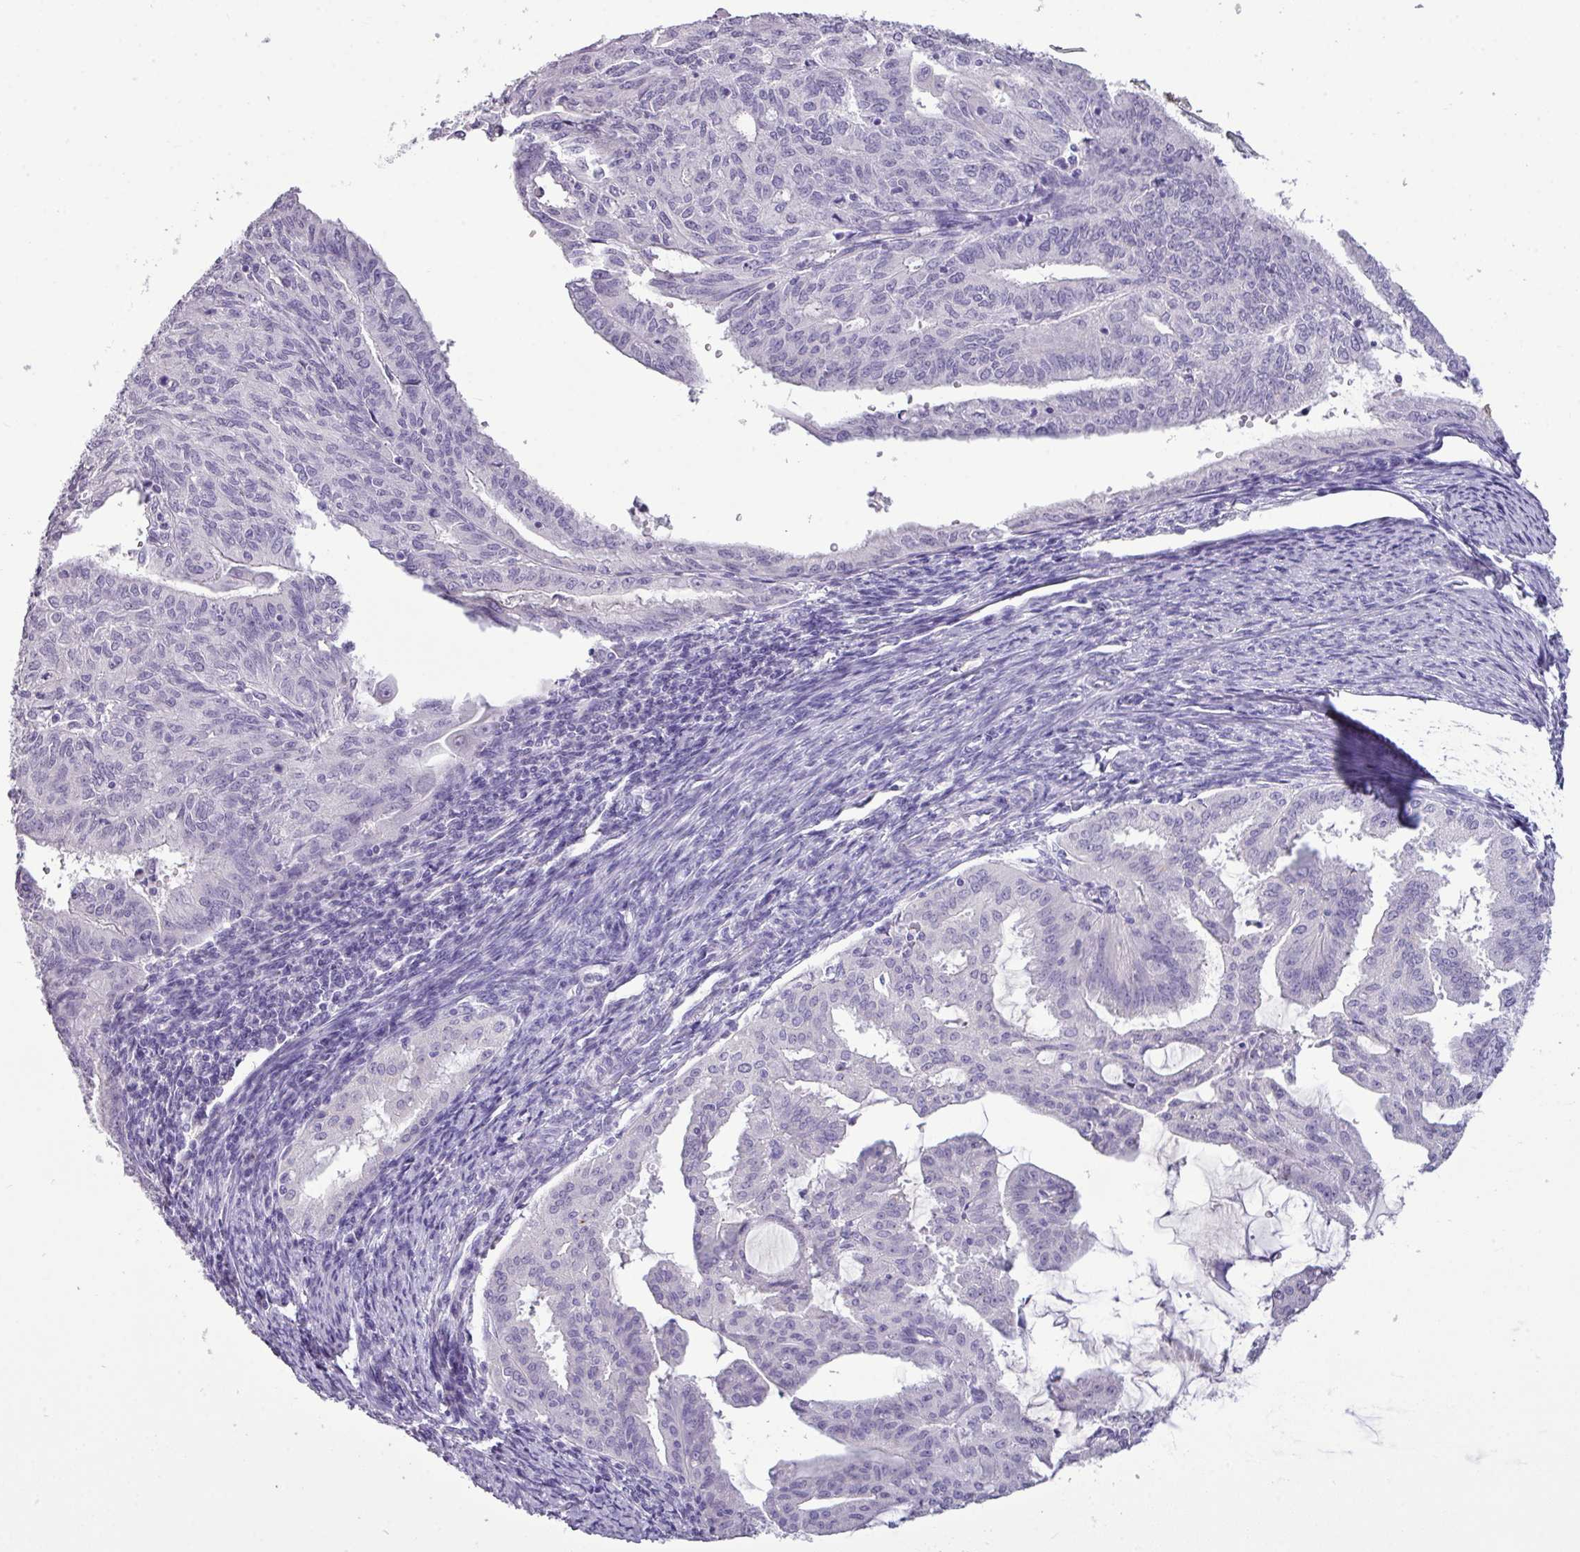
{"staining": {"intensity": "negative", "quantity": "none", "location": "none"}, "tissue": "endometrial cancer", "cell_type": "Tumor cells", "image_type": "cancer", "snomed": [{"axis": "morphology", "description": "Adenocarcinoma, NOS"}, {"axis": "topography", "description": "Endometrium"}], "caption": "This is an immunohistochemistry (IHC) image of human adenocarcinoma (endometrial). There is no expression in tumor cells.", "gene": "TMEM91", "patient": {"sex": "female", "age": 70}}